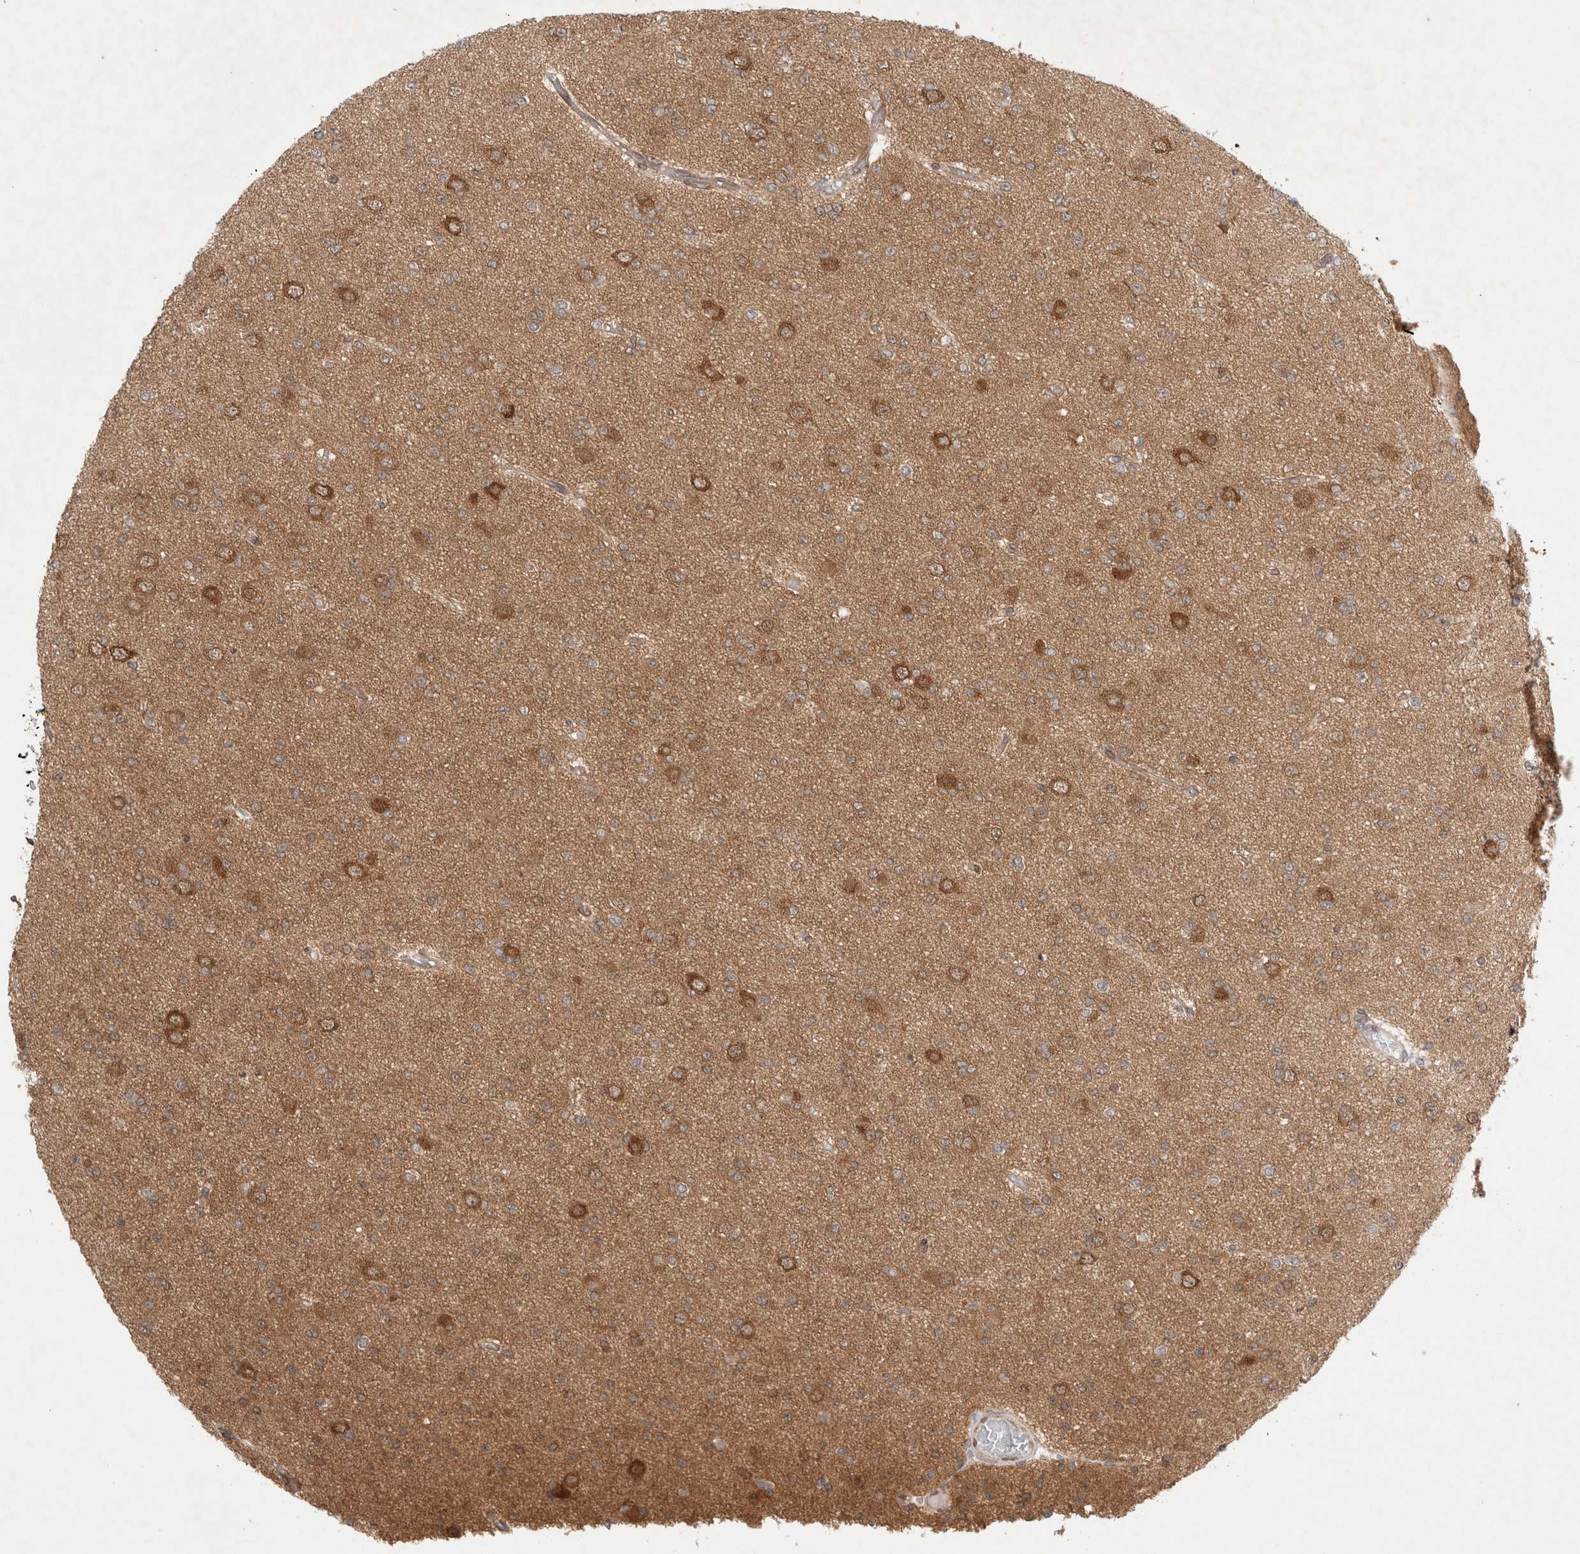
{"staining": {"intensity": "weak", "quantity": "<25%", "location": "cytoplasmic/membranous"}, "tissue": "glioma", "cell_type": "Tumor cells", "image_type": "cancer", "snomed": [{"axis": "morphology", "description": "Glioma, malignant, Low grade"}, {"axis": "topography", "description": "Brain"}], "caption": "DAB (3,3'-diaminobenzidine) immunohistochemical staining of human glioma reveals no significant positivity in tumor cells. The staining is performed using DAB (3,3'-diaminobenzidine) brown chromogen with nuclei counter-stained in using hematoxylin.", "gene": "WIPF2", "patient": {"sex": "female", "age": 22}}